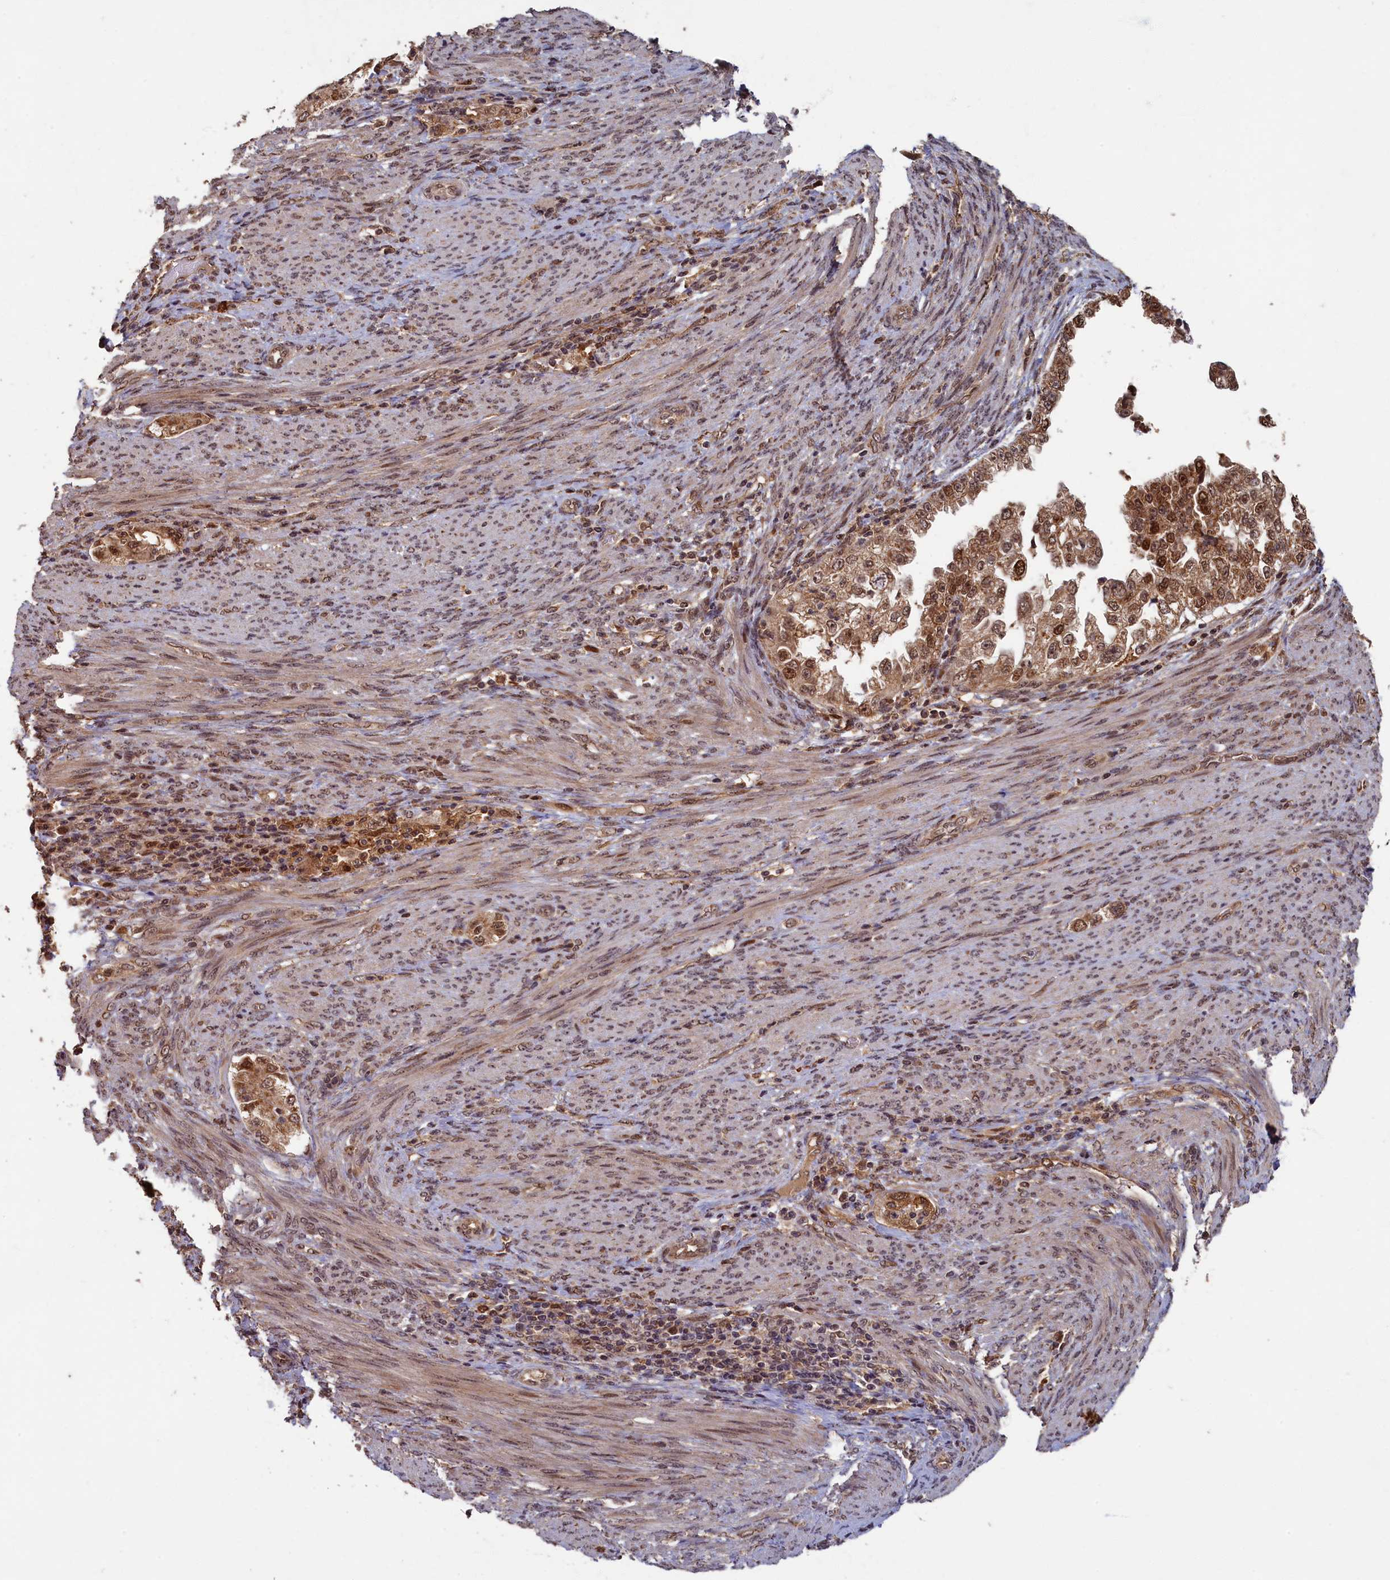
{"staining": {"intensity": "moderate", "quantity": ">75%", "location": "cytoplasmic/membranous,nuclear"}, "tissue": "endometrial cancer", "cell_type": "Tumor cells", "image_type": "cancer", "snomed": [{"axis": "morphology", "description": "Adenocarcinoma, NOS"}, {"axis": "topography", "description": "Endometrium"}], "caption": "Immunohistochemistry (IHC) of human adenocarcinoma (endometrial) shows medium levels of moderate cytoplasmic/membranous and nuclear staining in about >75% of tumor cells.", "gene": "BRCA1", "patient": {"sex": "female", "age": 85}}